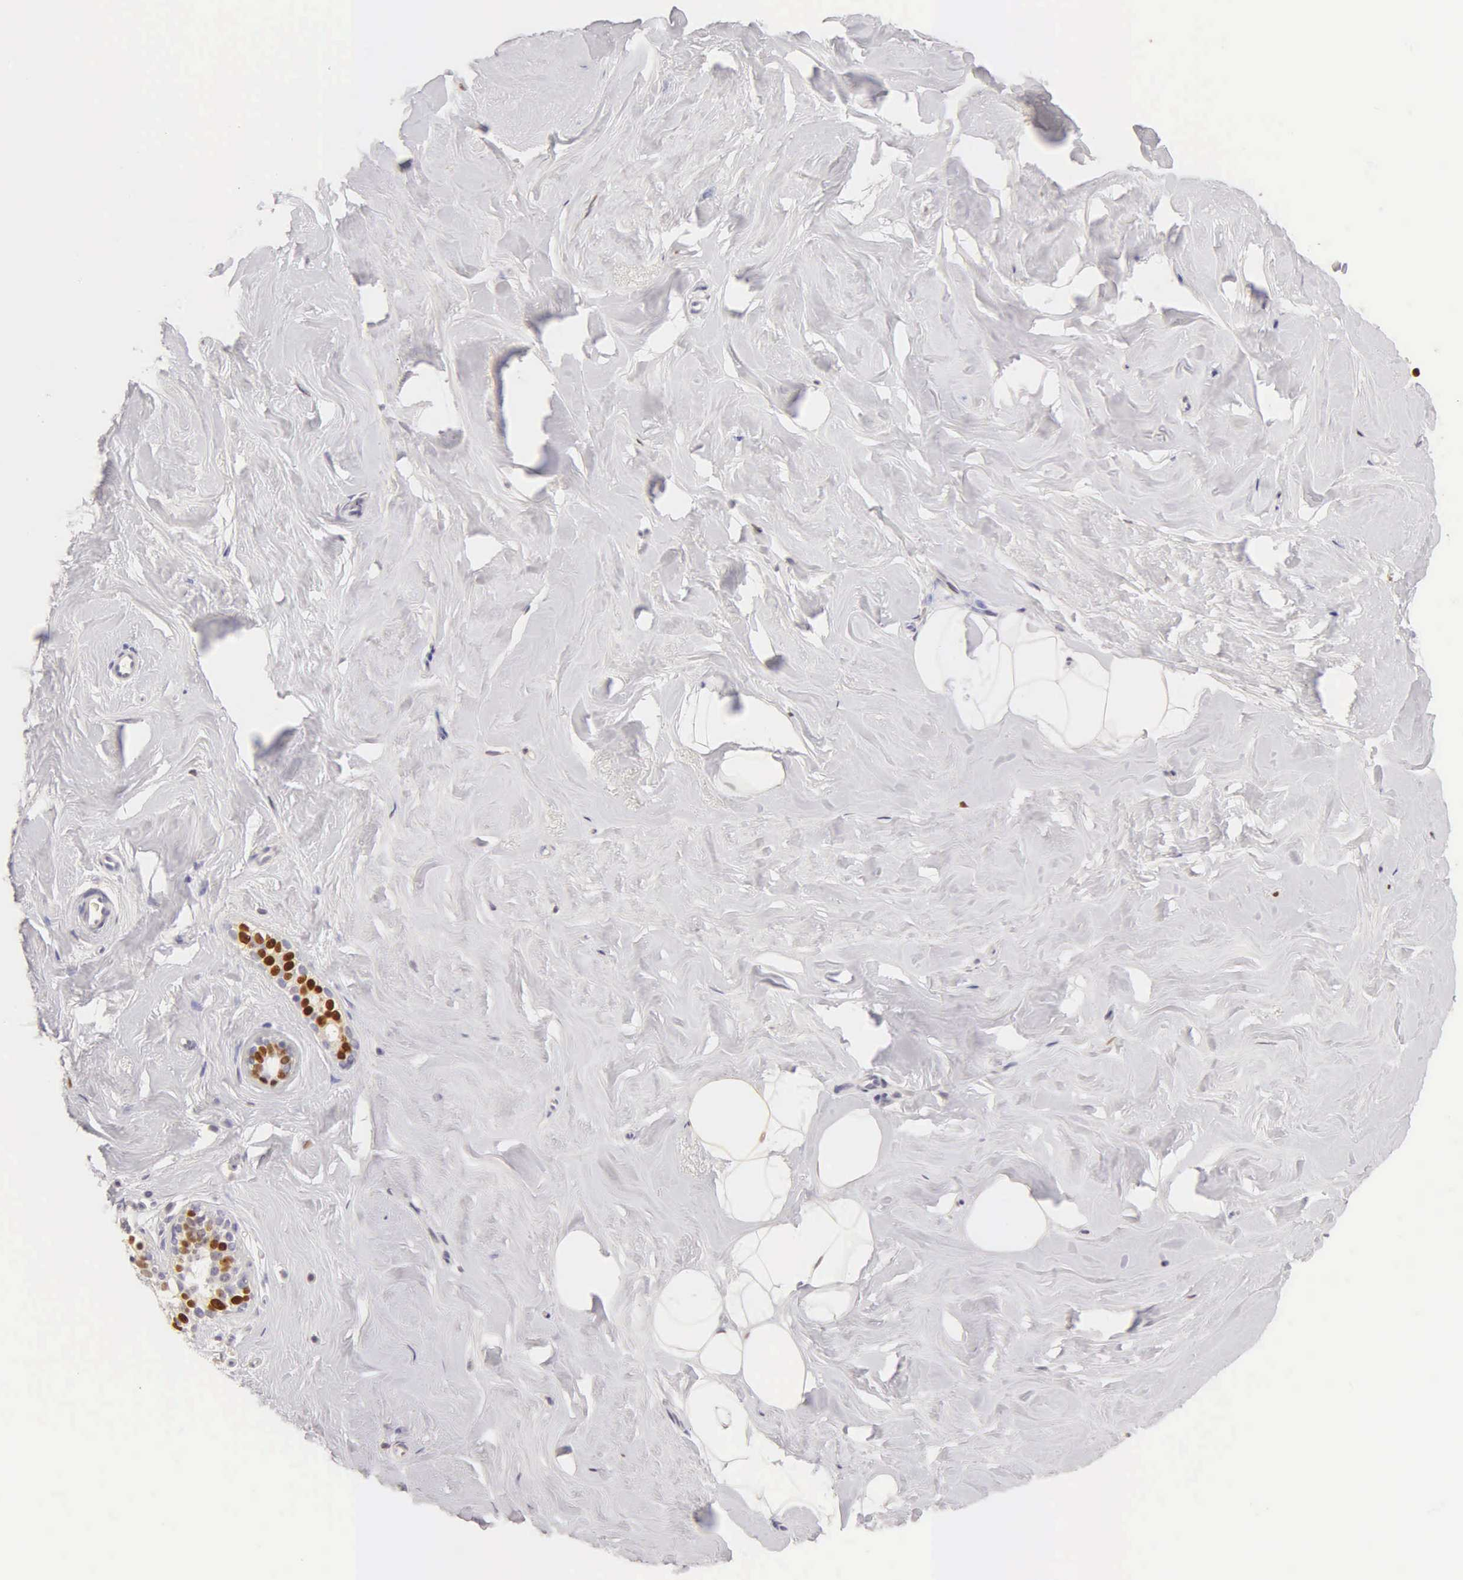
{"staining": {"intensity": "negative", "quantity": "none", "location": "none"}, "tissue": "breast", "cell_type": "Adipocytes", "image_type": "normal", "snomed": [{"axis": "morphology", "description": "Normal tissue, NOS"}, {"axis": "topography", "description": "Breast"}], "caption": "Immunohistochemistry (IHC) photomicrograph of benign breast: human breast stained with DAB (3,3'-diaminobenzidine) displays no significant protein expression in adipocytes.", "gene": "ESR1", "patient": {"sex": "female", "age": 54}}